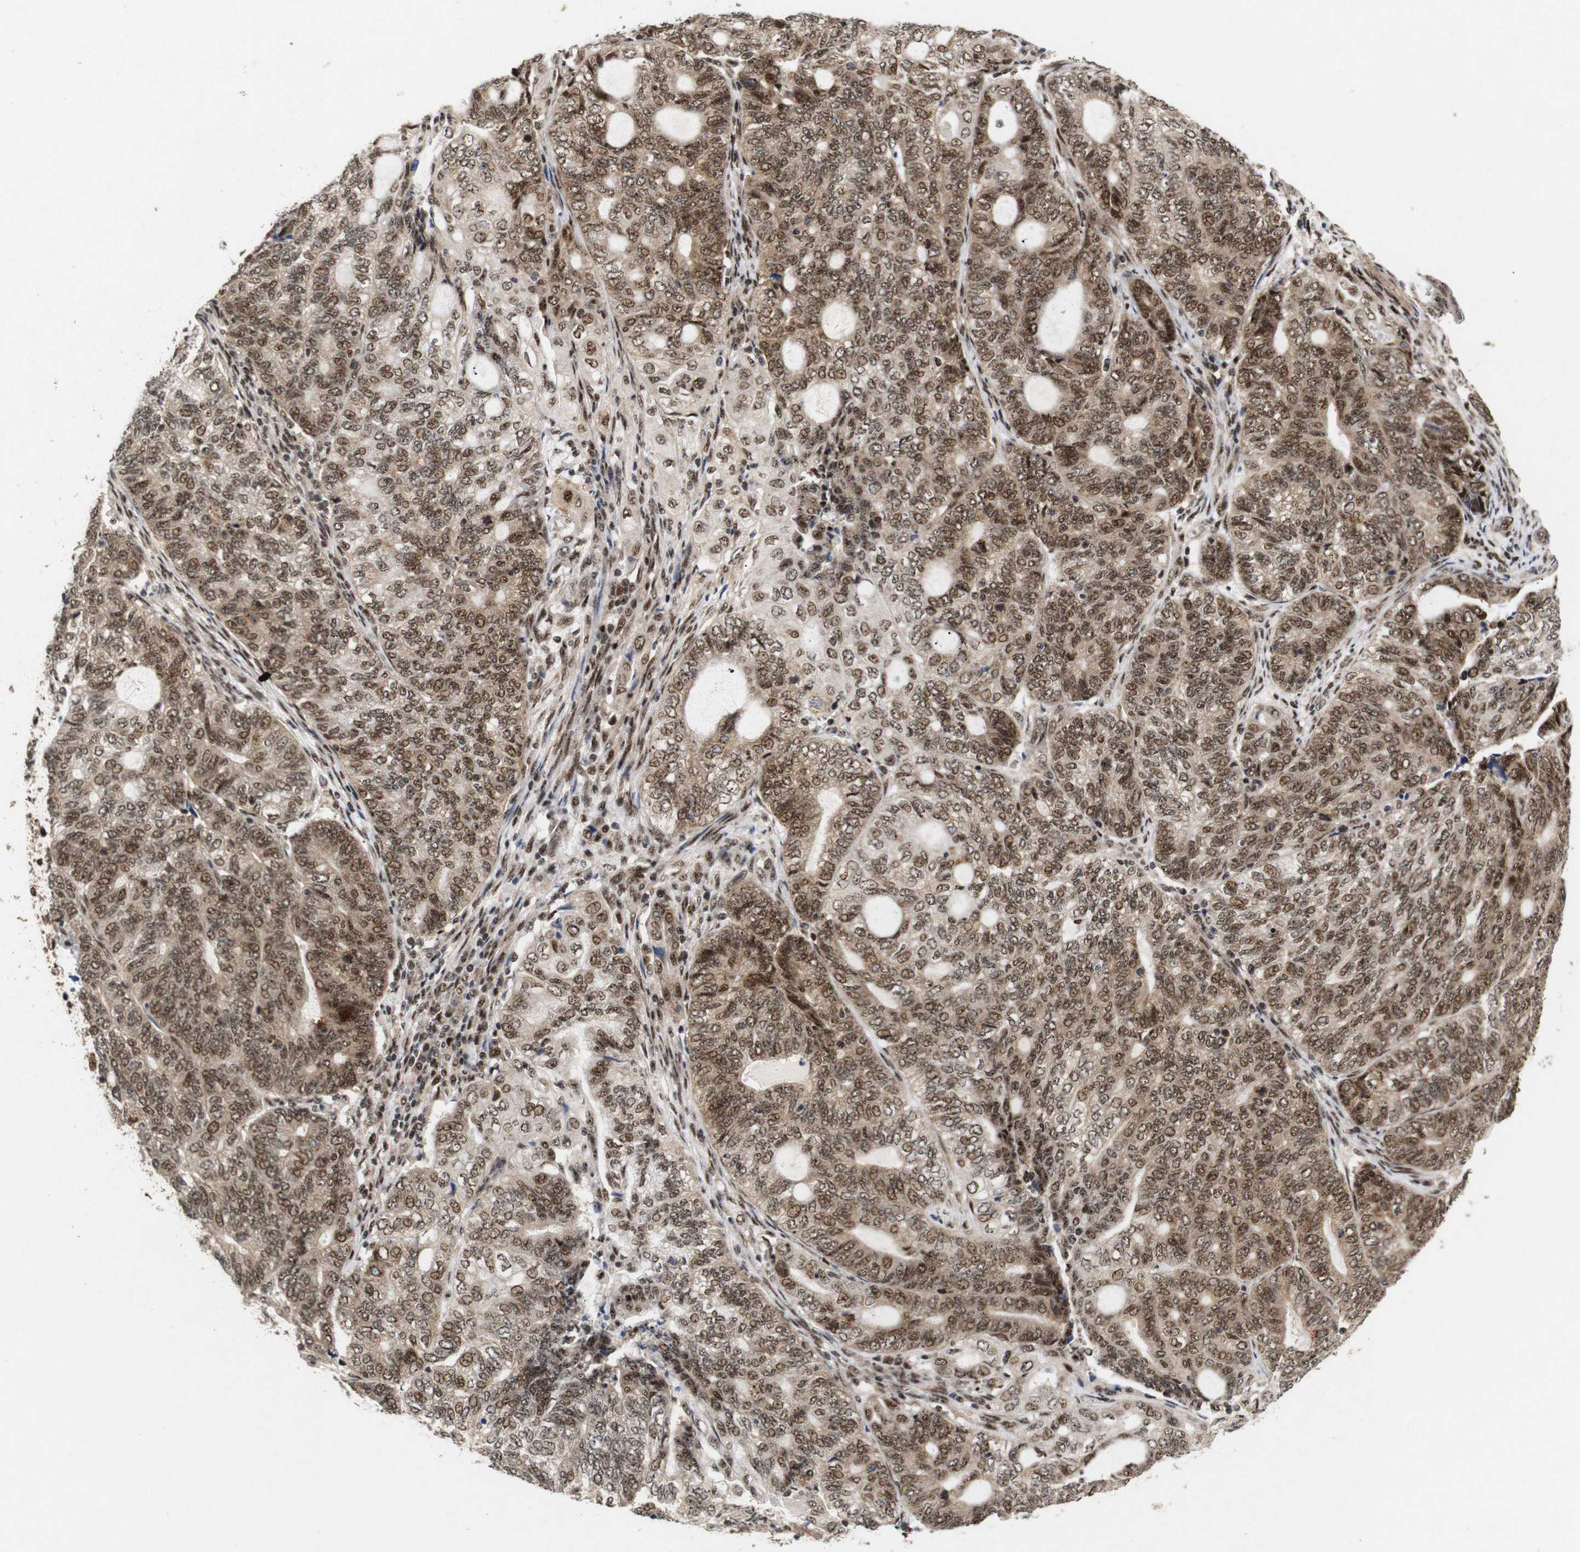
{"staining": {"intensity": "moderate", "quantity": ">75%", "location": "cytoplasmic/membranous,nuclear"}, "tissue": "endometrial cancer", "cell_type": "Tumor cells", "image_type": "cancer", "snomed": [{"axis": "morphology", "description": "Adenocarcinoma, NOS"}, {"axis": "topography", "description": "Uterus"}, {"axis": "topography", "description": "Endometrium"}], "caption": "Brown immunohistochemical staining in human endometrial cancer (adenocarcinoma) reveals moderate cytoplasmic/membranous and nuclear staining in about >75% of tumor cells. (DAB IHC, brown staining for protein, blue staining for nuclei).", "gene": "PYM1", "patient": {"sex": "female", "age": 70}}